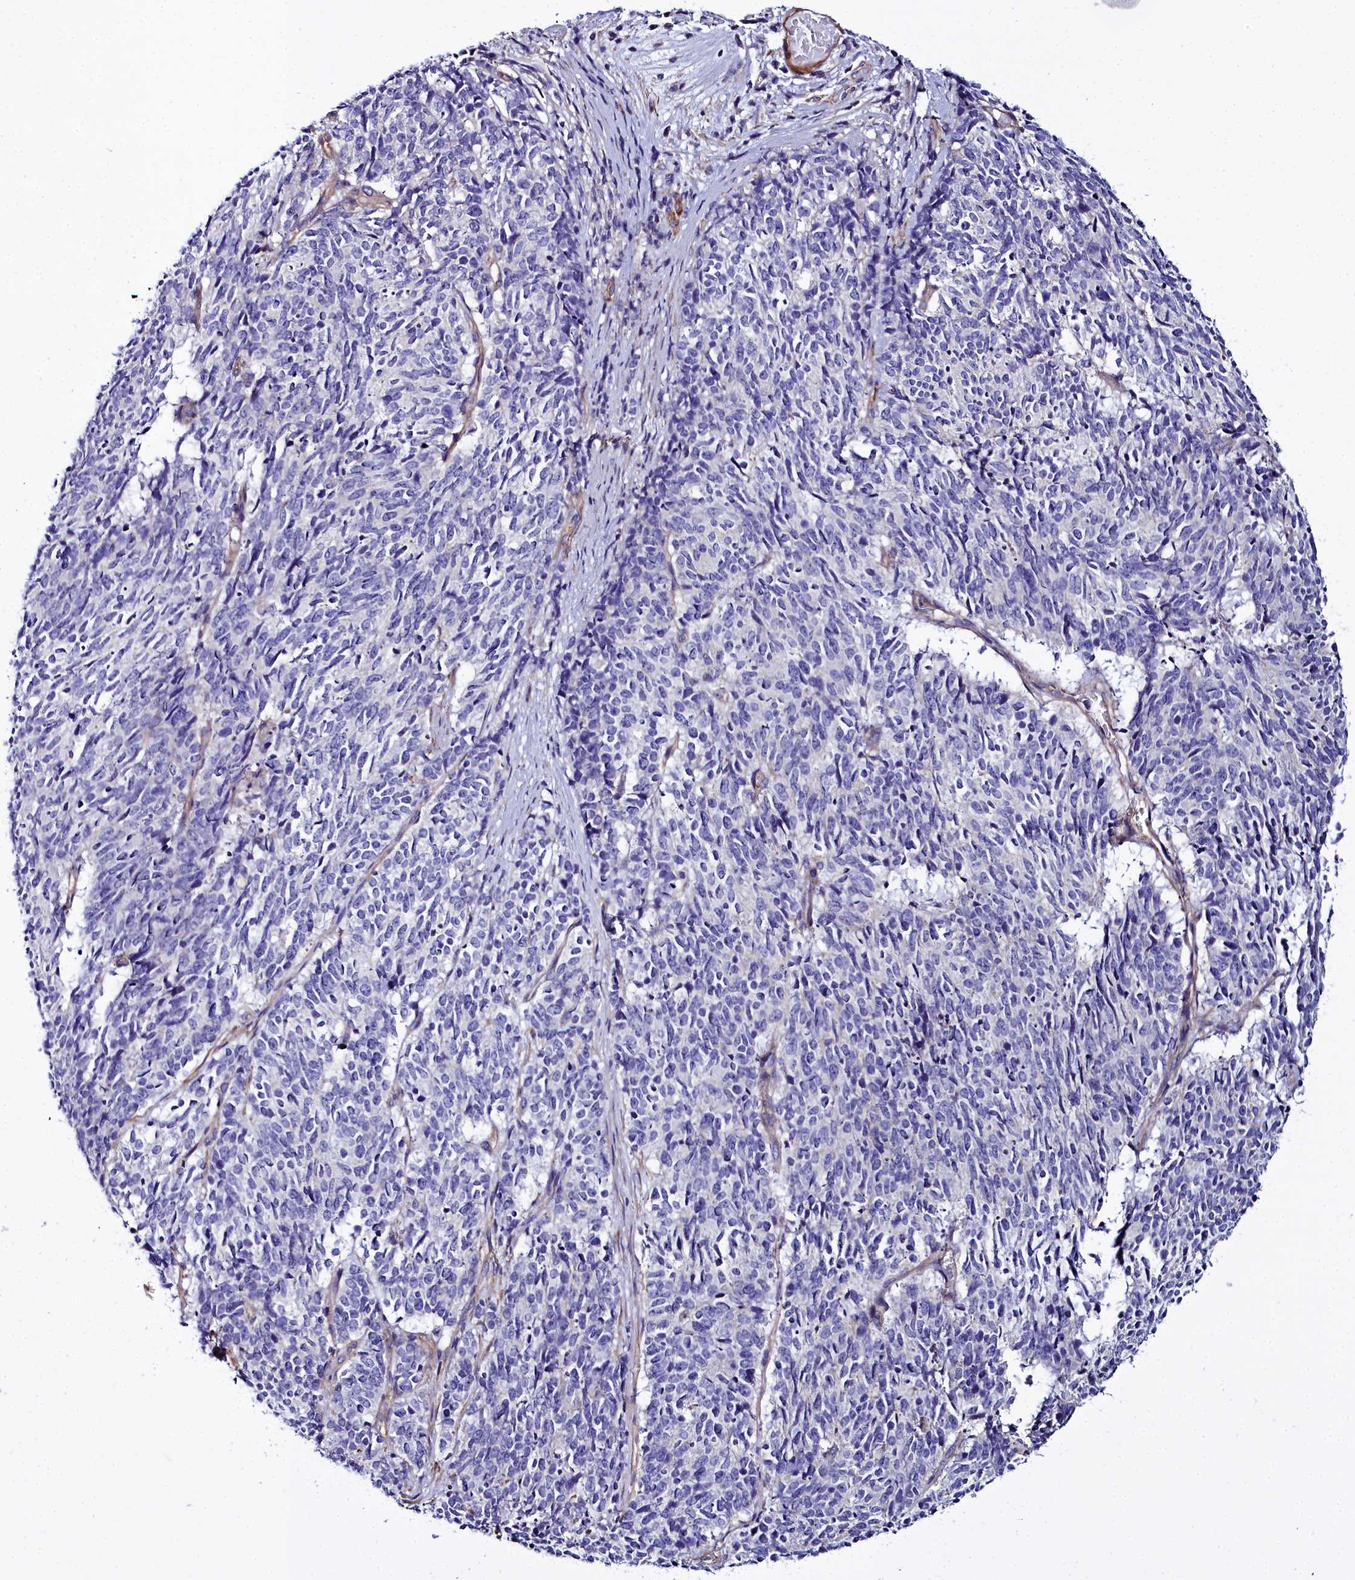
{"staining": {"intensity": "negative", "quantity": "none", "location": "none"}, "tissue": "cervical cancer", "cell_type": "Tumor cells", "image_type": "cancer", "snomed": [{"axis": "morphology", "description": "Squamous cell carcinoma, NOS"}, {"axis": "topography", "description": "Cervix"}], "caption": "A micrograph of human cervical cancer (squamous cell carcinoma) is negative for staining in tumor cells. The staining is performed using DAB (3,3'-diaminobenzidine) brown chromogen with nuclei counter-stained in using hematoxylin.", "gene": "FADS3", "patient": {"sex": "female", "age": 29}}